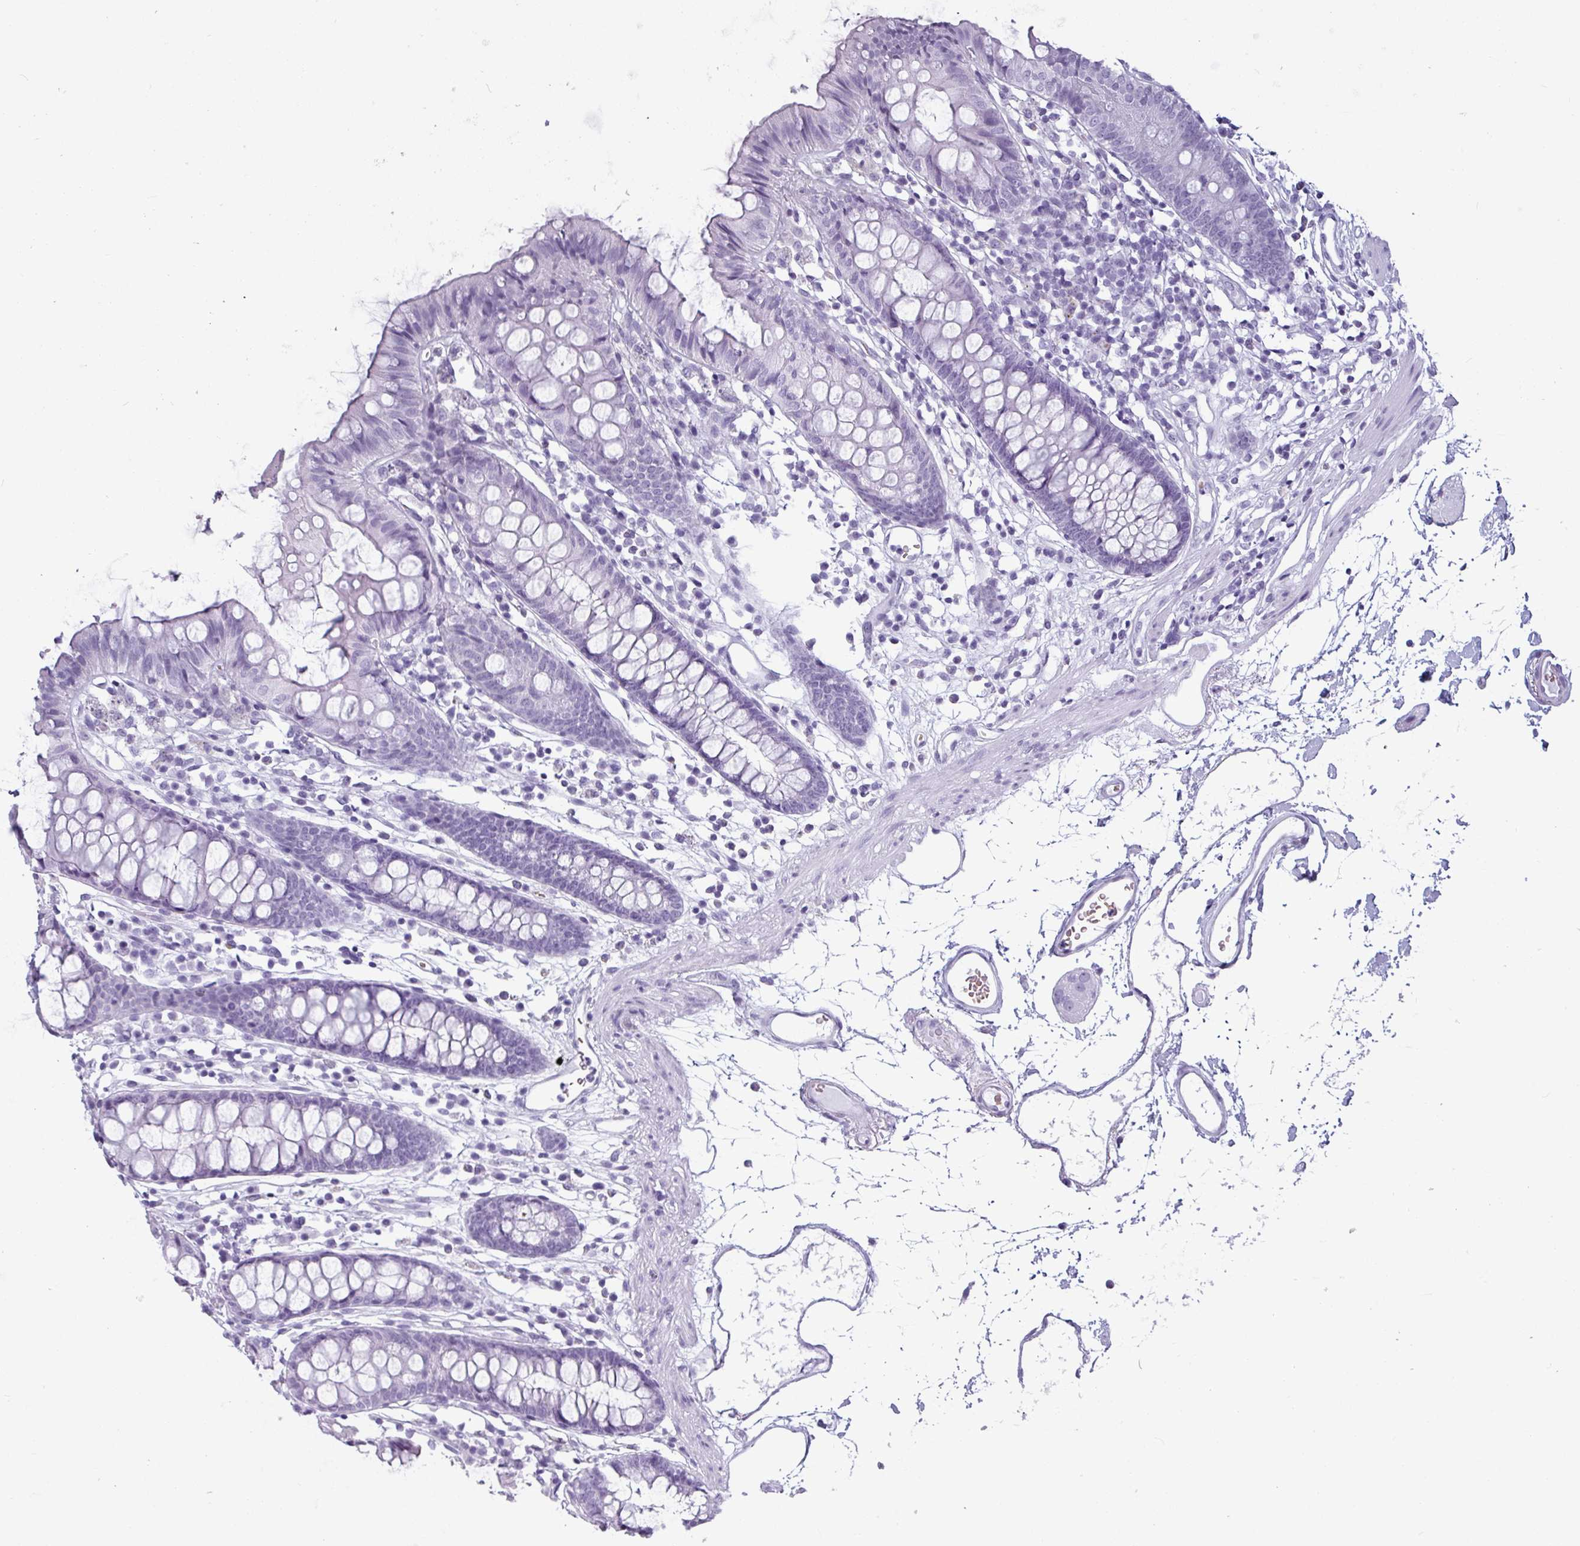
{"staining": {"intensity": "negative", "quantity": "none", "location": "none"}, "tissue": "colon", "cell_type": "Endothelial cells", "image_type": "normal", "snomed": [{"axis": "morphology", "description": "Normal tissue, NOS"}, {"axis": "topography", "description": "Colon"}], "caption": "Immunohistochemistry (IHC) photomicrograph of unremarkable colon stained for a protein (brown), which reveals no expression in endothelial cells.", "gene": "CRYBB2", "patient": {"sex": "female", "age": 84}}